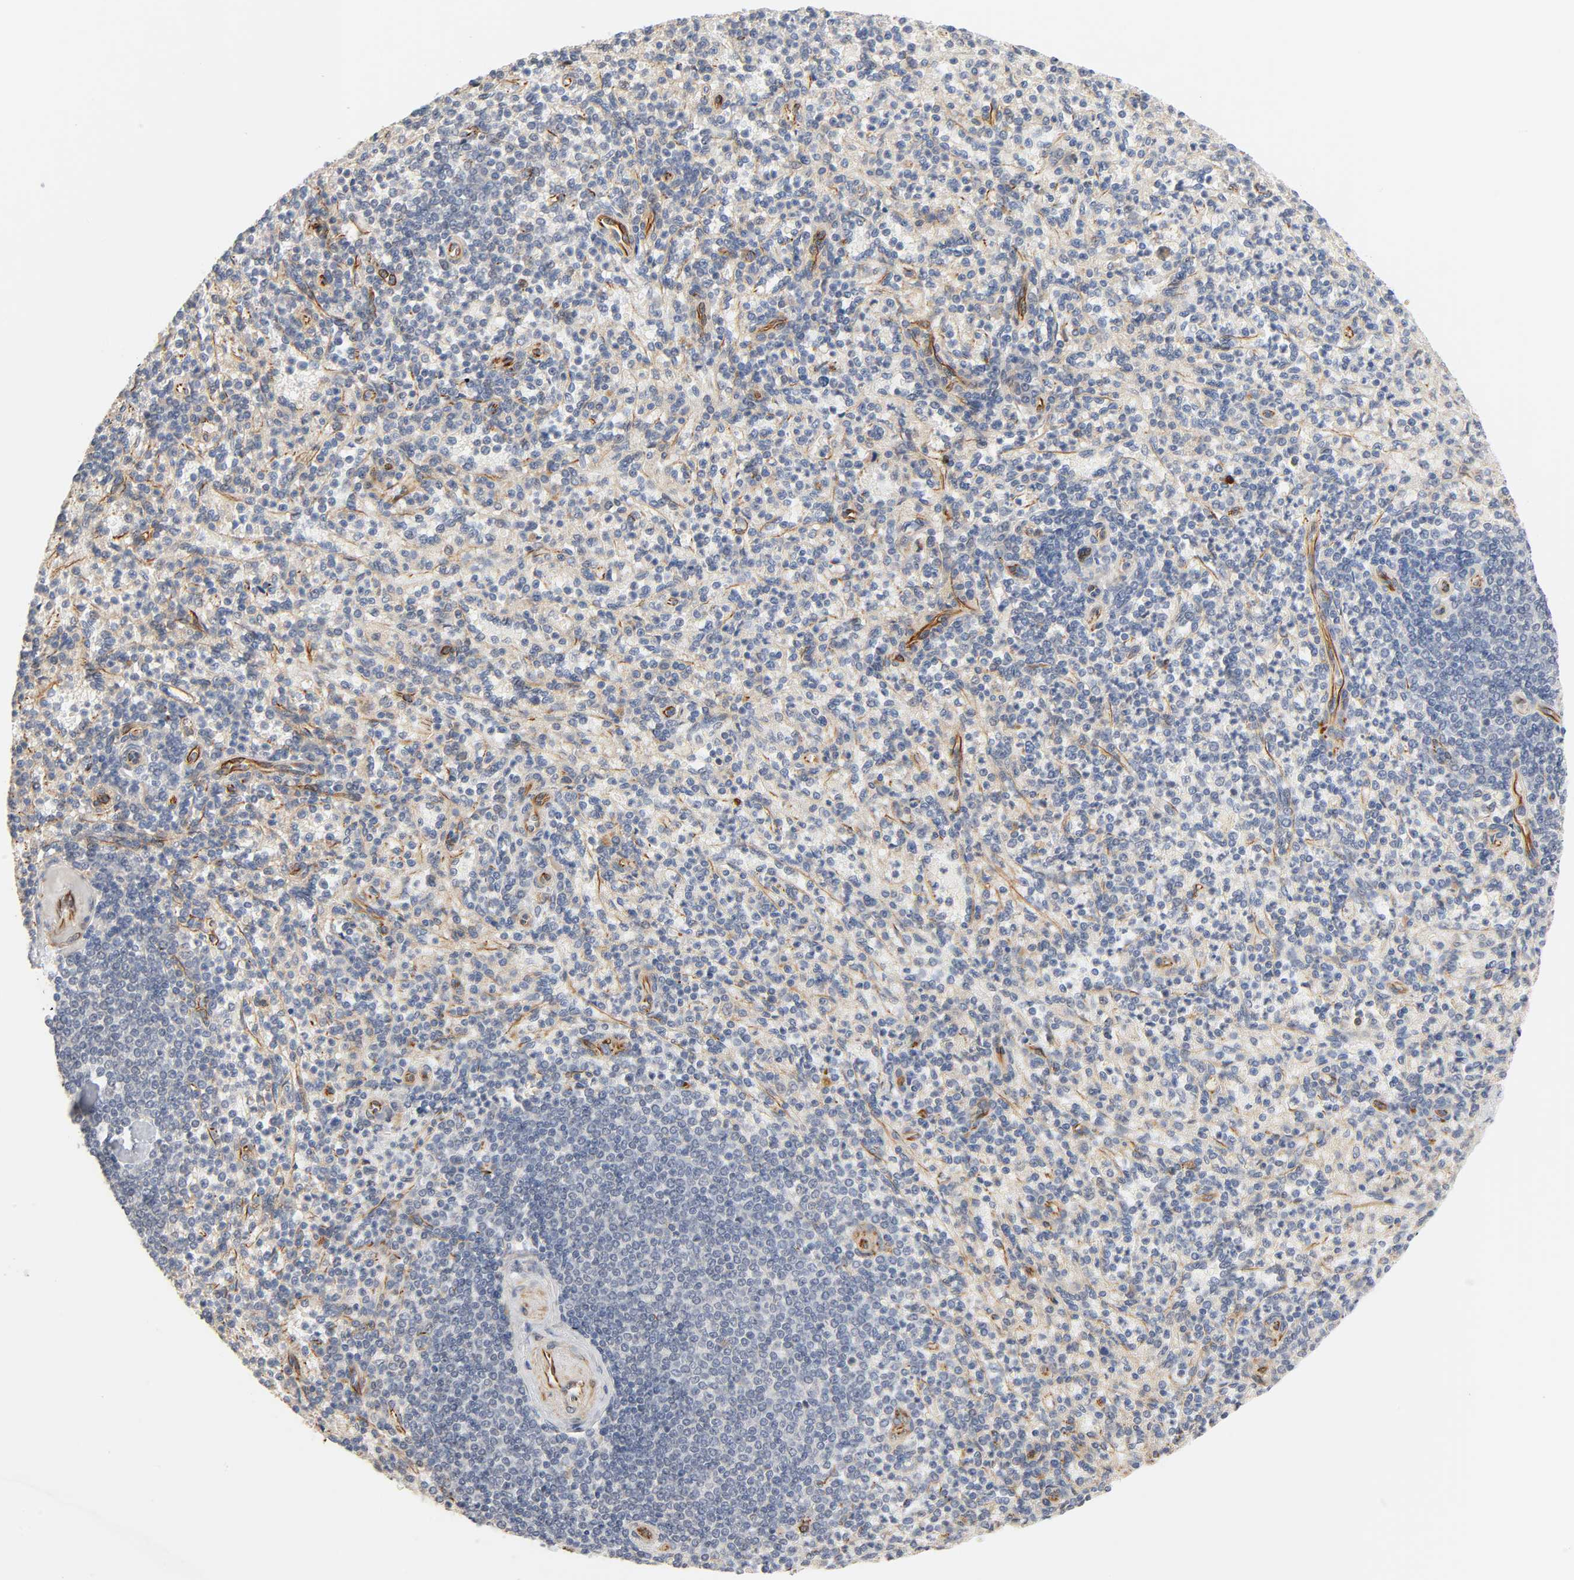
{"staining": {"intensity": "weak", "quantity": "<25%", "location": "cytoplasmic/membranous"}, "tissue": "spleen", "cell_type": "Cells in red pulp", "image_type": "normal", "snomed": [{"axis": "morphology", "description": "Normal tissue, NOS"}, {"axis": "topography", "description": "Spleen"}], "caption": "High magnification brightfield microscopy of normal spleen stained with DAB (3,3'-diaminobenzidine) (brown) and counterstained with hematoxylin (blue): cells in red pulp show no significant positivity.", "gene": "REEP5", "patient": {"sex": "female", "age": 74}}